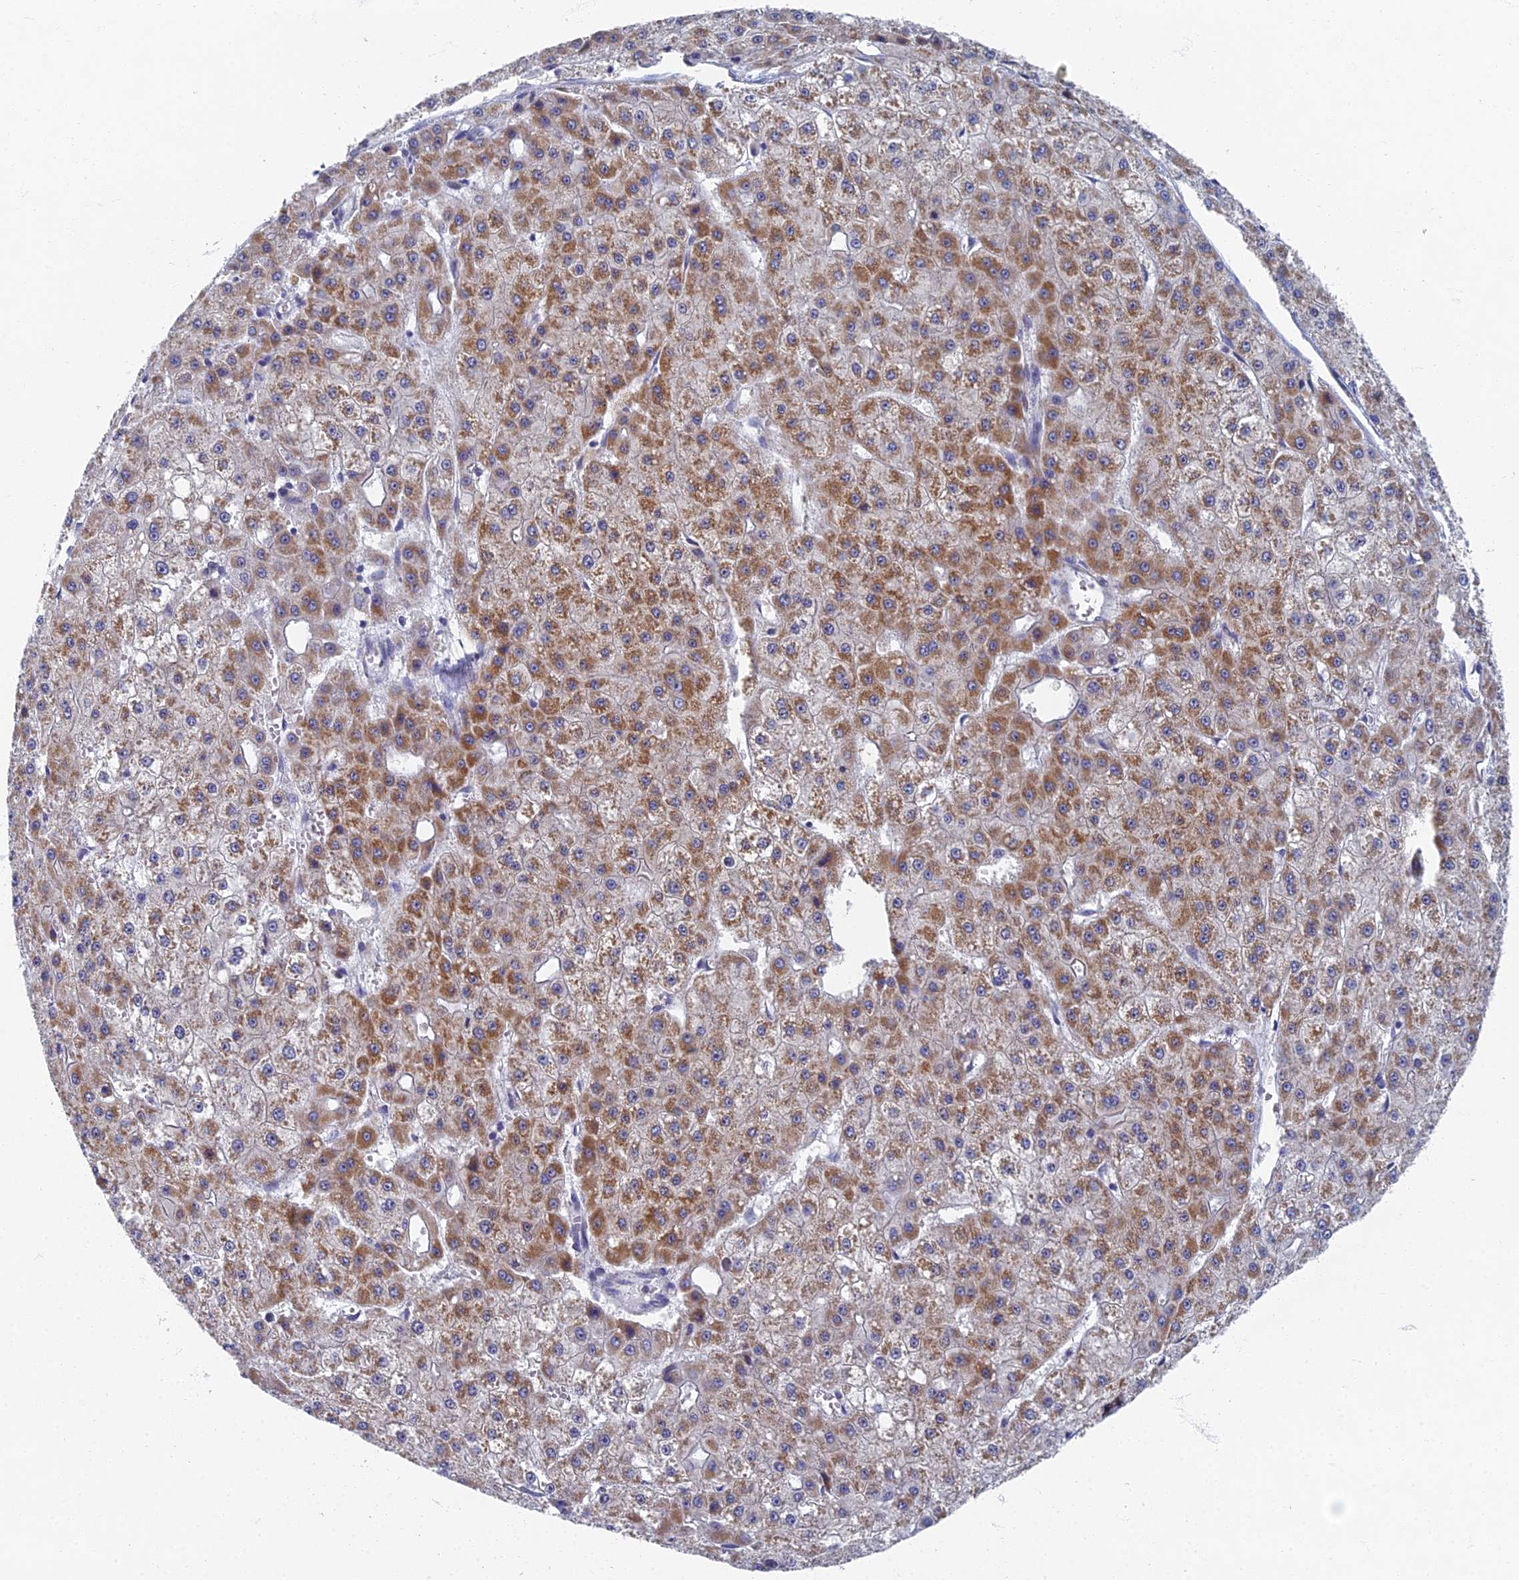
{"staining": {"intensity": "moderate", "quantity": ">75%", "location": "cytoplasmic/membranous"}, "tissue": "liver cancer", "cell_type": "Tumor cells", "image_type": "cancer", "snomed": [{"axis": "morphology", "description": "Carcinoma, Hepatocellular, NOS"}, {"axis": "topography", "description": "Liver"}], "caption": "Immunohistochemical staining of human hepatocellular carcinoma (liver) shows medium levels of moderate cytoplasmic/membranous expression in approximately >75% of tumor cells.", "gene": "SPIN4", "patient": {"sex": "male", "age": 47}}